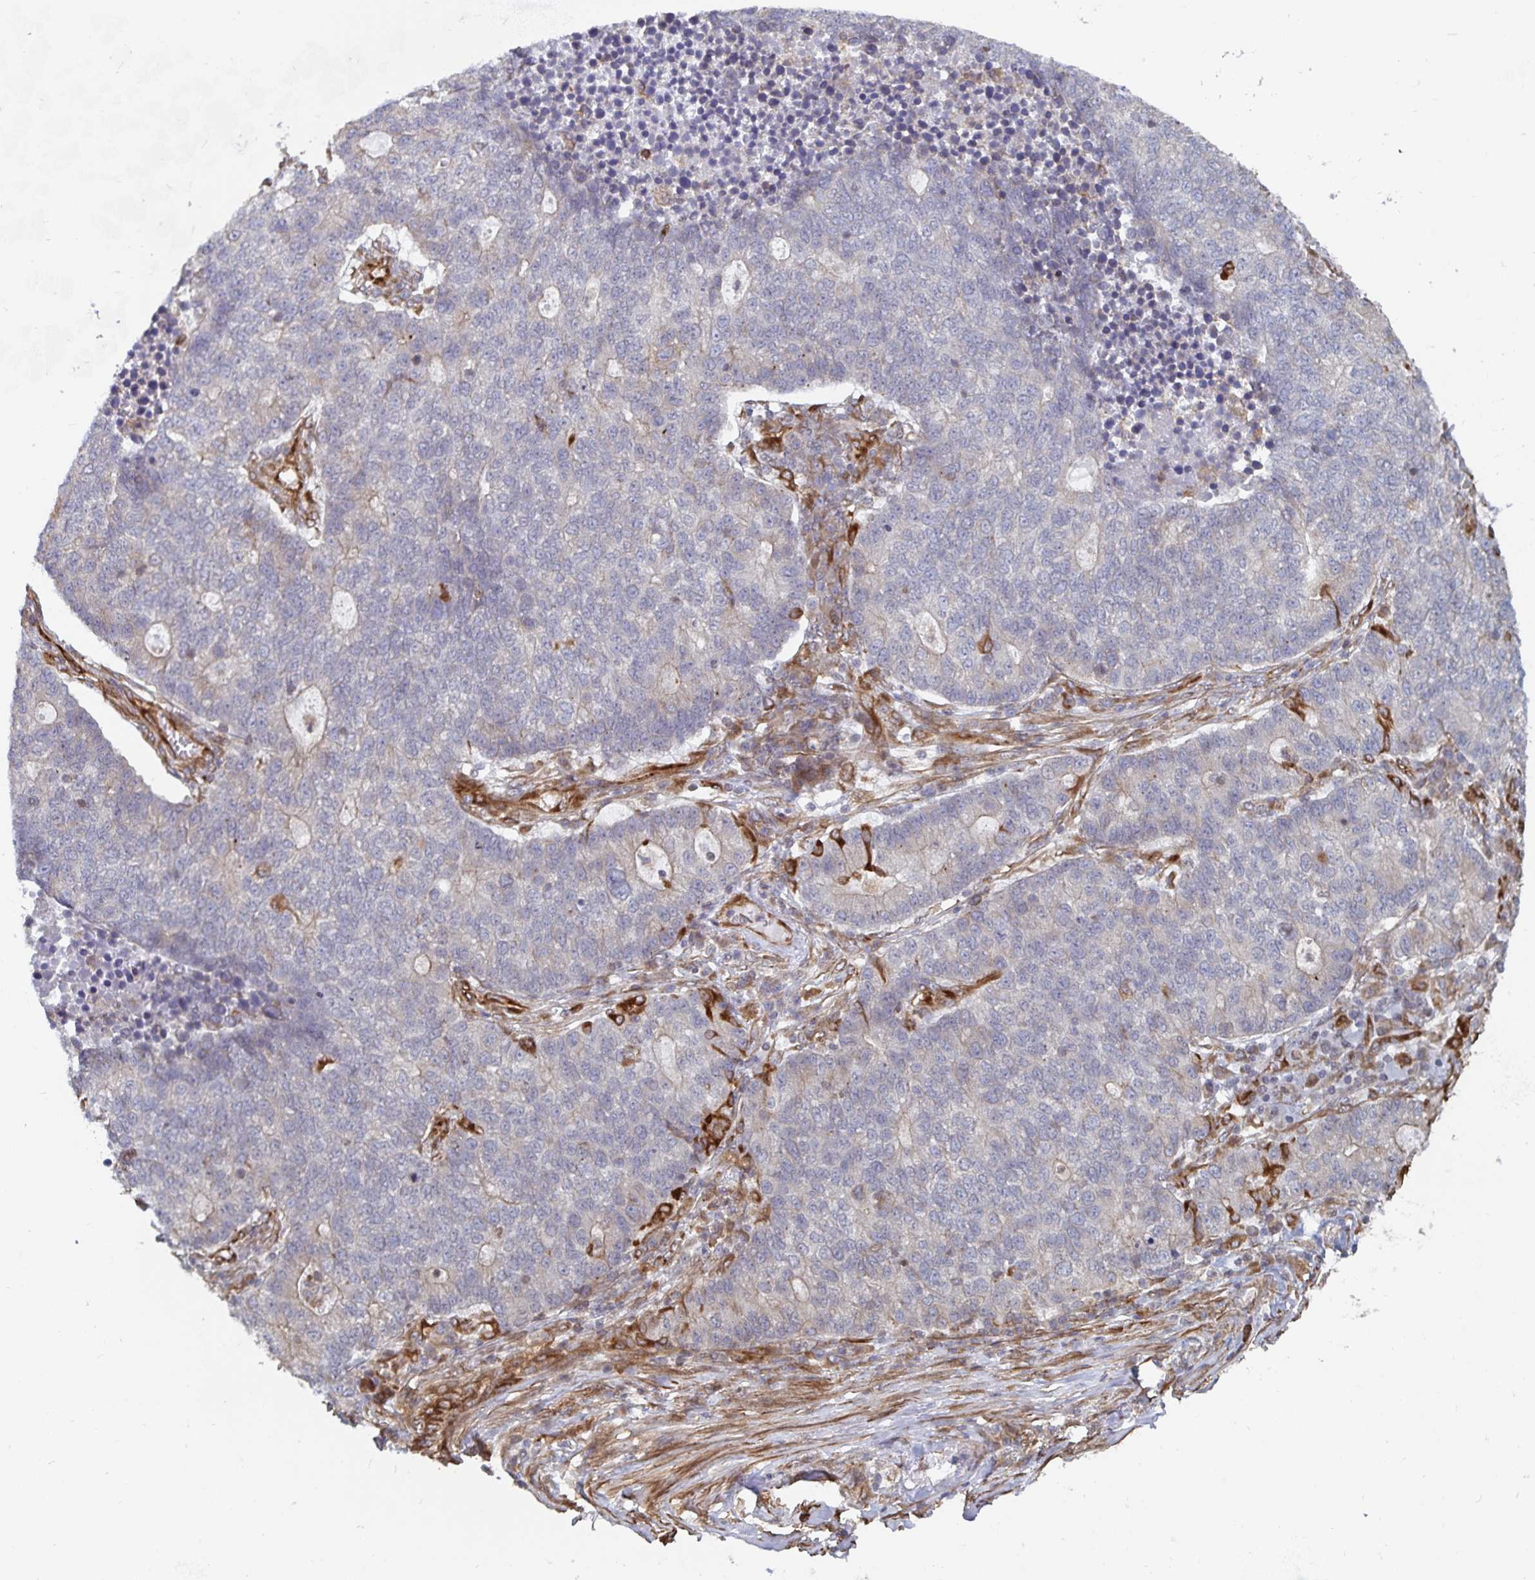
{"staining": {"intensity": "negative", "quantity": "none", "location": "none"}, "tissue": "lung cancer", "cell_type": "Tumor cells", "image_type": "cancer", "snomed": [{"axis": "morphology", "description": "Adenocarcinoma, NOS"}, {"axis": "topography", "description": "Lung"}], "caption": "A high-resolution micrograph shows immunohistochemistry (IHC) staining of lung adenocarcinoma, which demonstrates no significant positivity in tumor cells.", "gene": "BCAP29", "patient": {"sex": "male", "age": 57}}